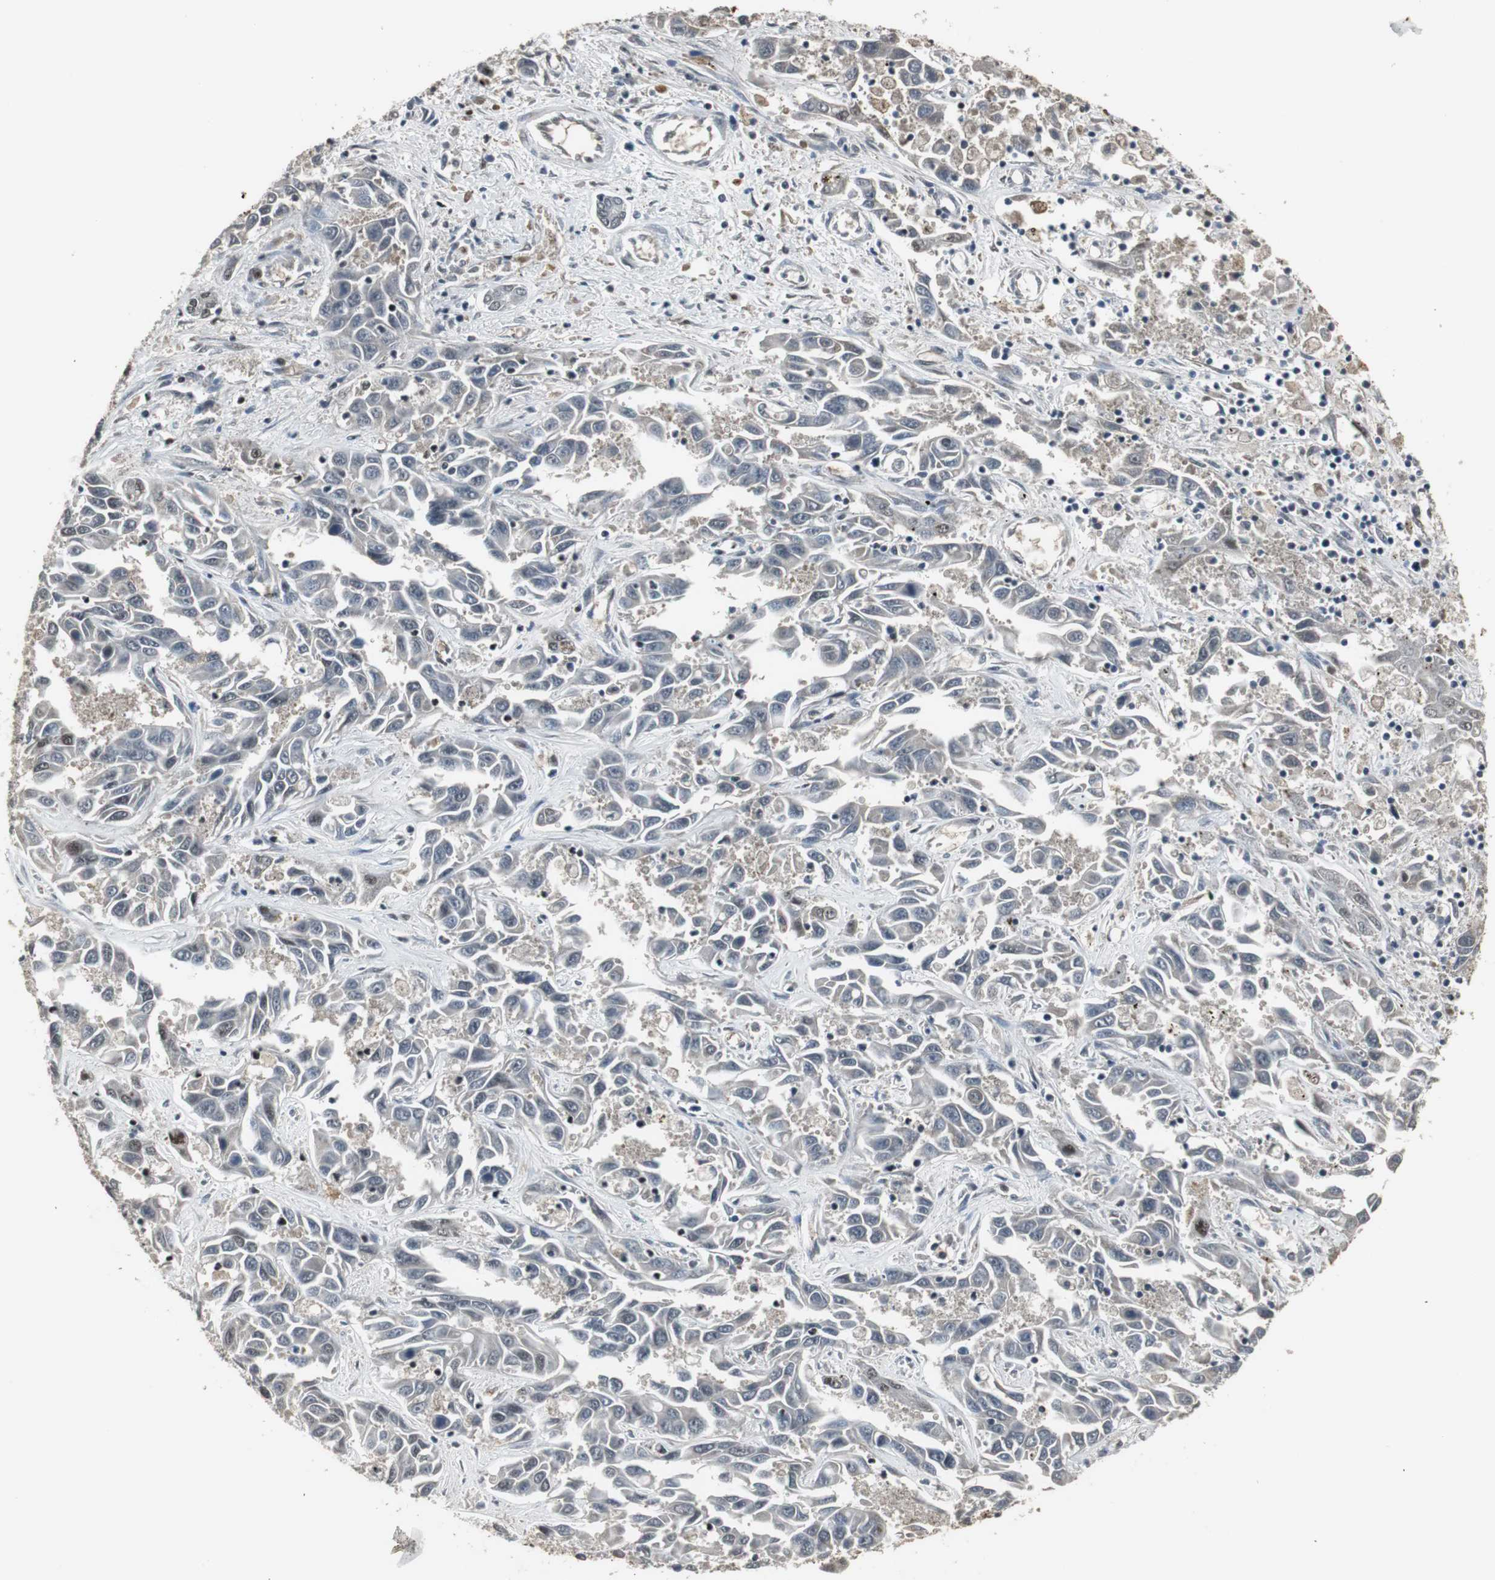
{"staining": {"intensity": "moderate", "quantity": "<25%", "location": "nuclear"}, "tissue": "liver cancer", "cell_type": "Tumor cells", "image_type": "cancer", "snomed": [{"axis": "morphology", "description": "Cholangiocarcinoma"}, {"axis": "topography", "description": "Liver"}], "caption": "Immunohistochemical staining of liver cholangiocarcinoma displays low levels of moderate nuclear positivity in approximately <25% of tumor cells.", "gene": "TAF5", "patient": {"sex": "female", "age": 52}}